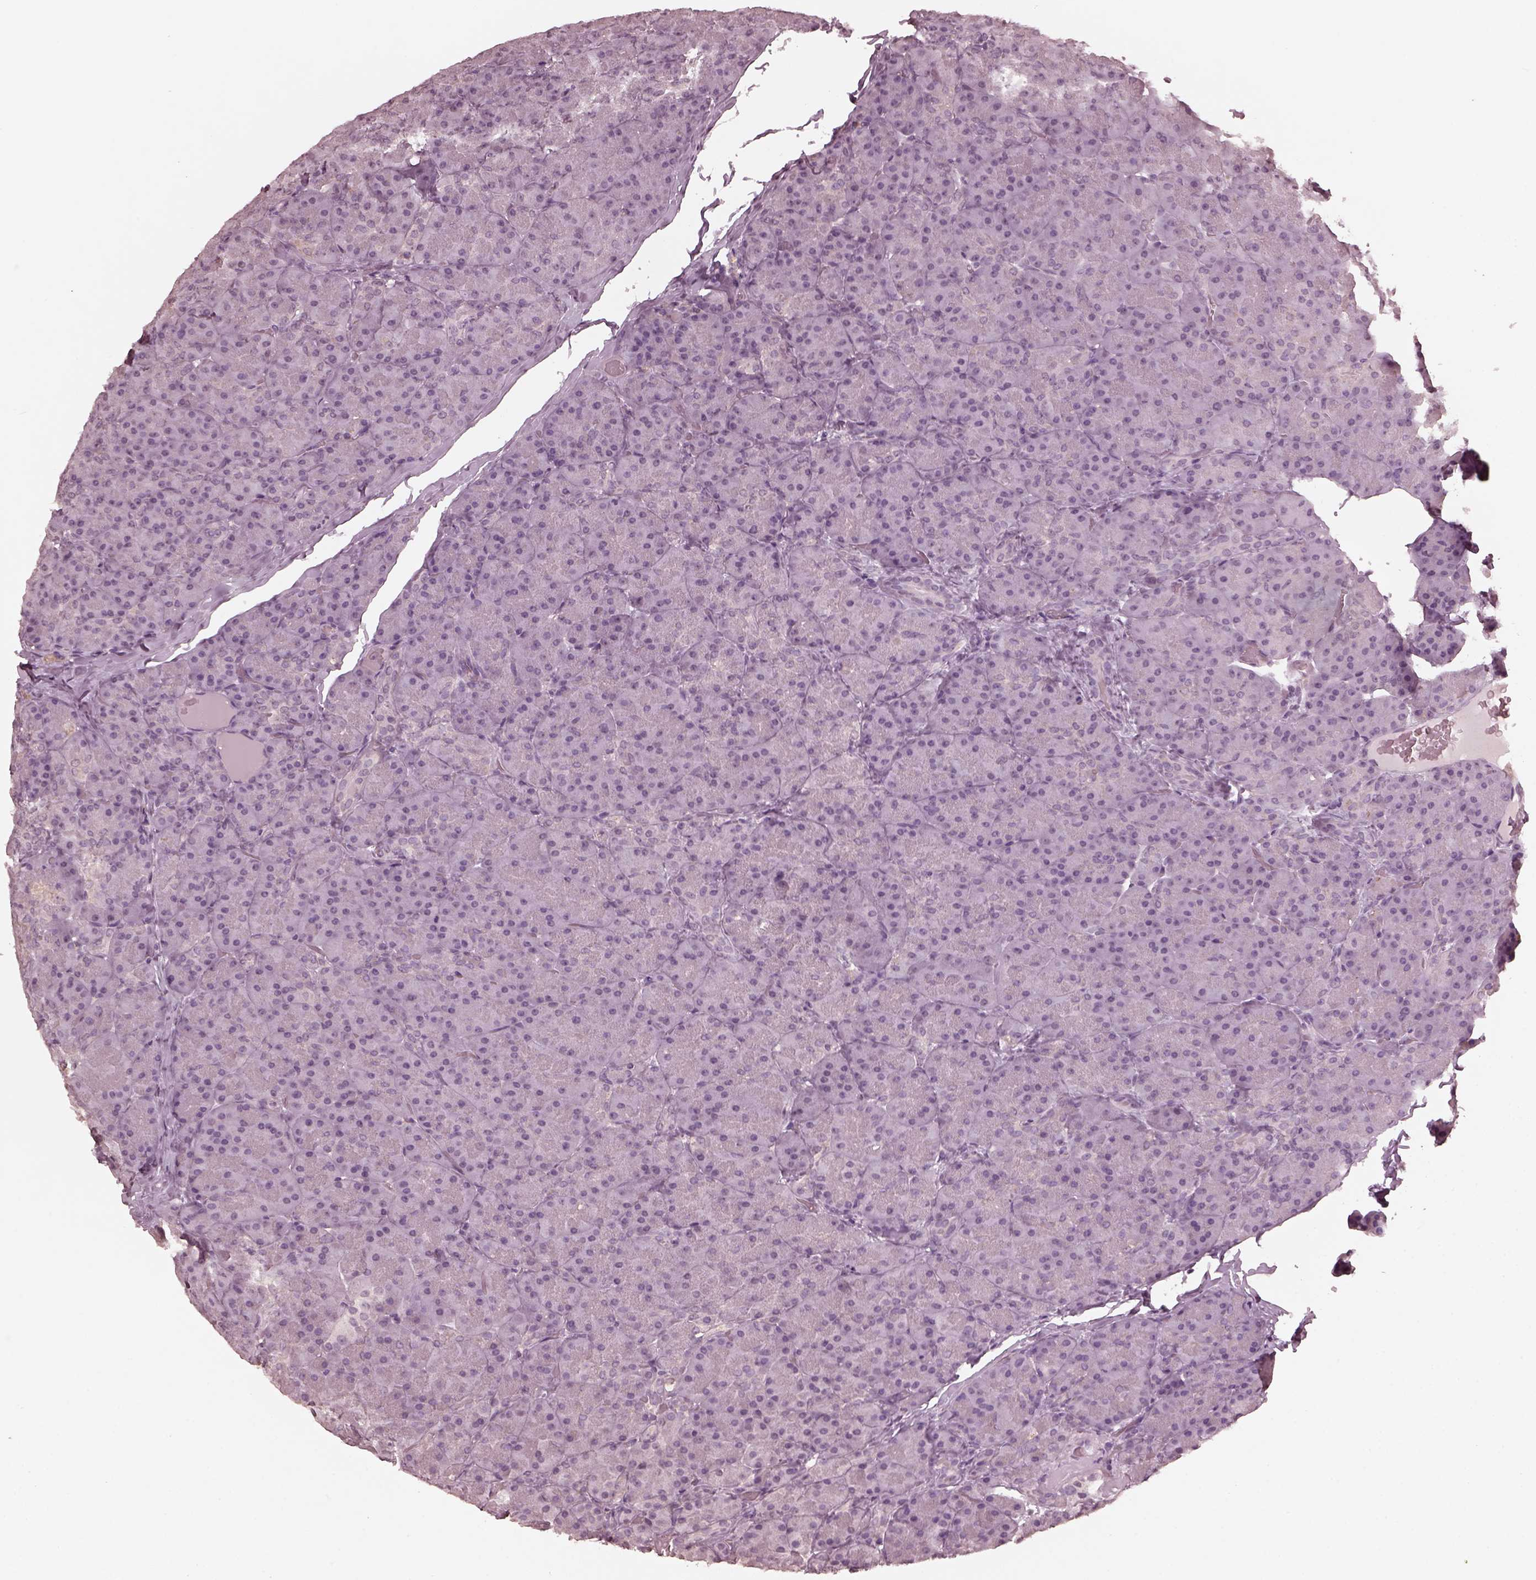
{"staining": {"intensity": "negative", "quantity": "none", "location": "none"}, "tissue": "pancreas", "cell_type": "Exocrine glandular cells", "image_type": "normal", "snomed": [{"axis": "morphology", "description": "Normal tissue, NOS"}, {"axis": "topography", "description": "Pancreas"}], "caption": "Immunohistochemical staining of normal human pancreas displays no significant expression in exocrine glandular cells. (DAB immunohistochemistry with hematoxylin counter stain).", "gene": "KRT79", "patient": {"sex": "male", "age": 57}}